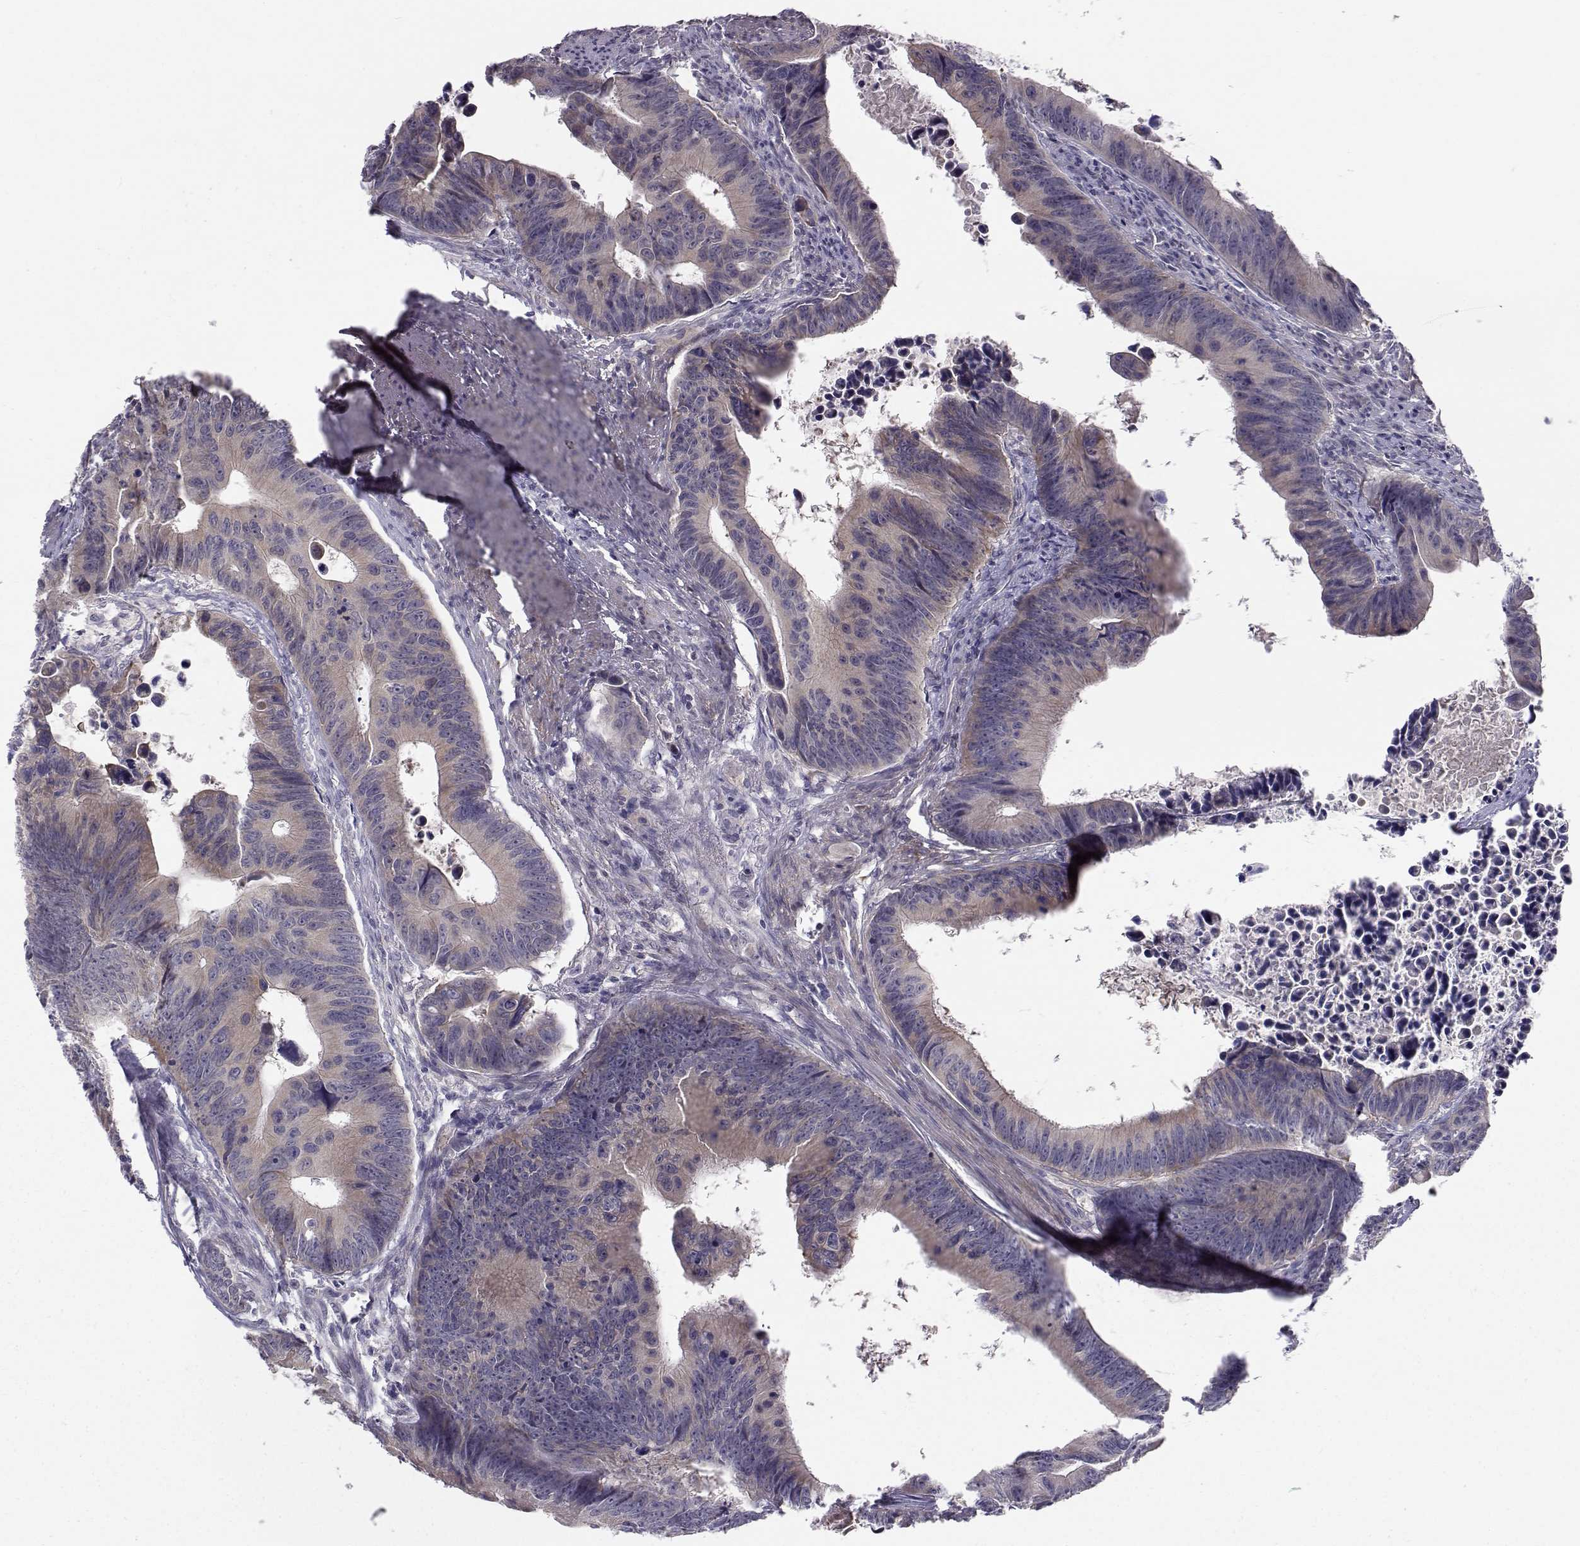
{"staining": {"intensity": "weak", "quantity": ">75%", "location": "cytoplasmic/membranous"}, "tissue": "colorectal cancer", "cell_type": "Tumor cells", "image_type": "cancer", "snomed": [{"axis": "morphology", "description": "Adenocarcinoma, NOS"}, {"axis": "topography", "description": "Colon"}], "caption": "Adenocarcinoma (colorectal) stained with a protein marker displays weak staining in tumor cells.", "gene": "PEX5L", "patient": {"sex": "female", "age": 87}}